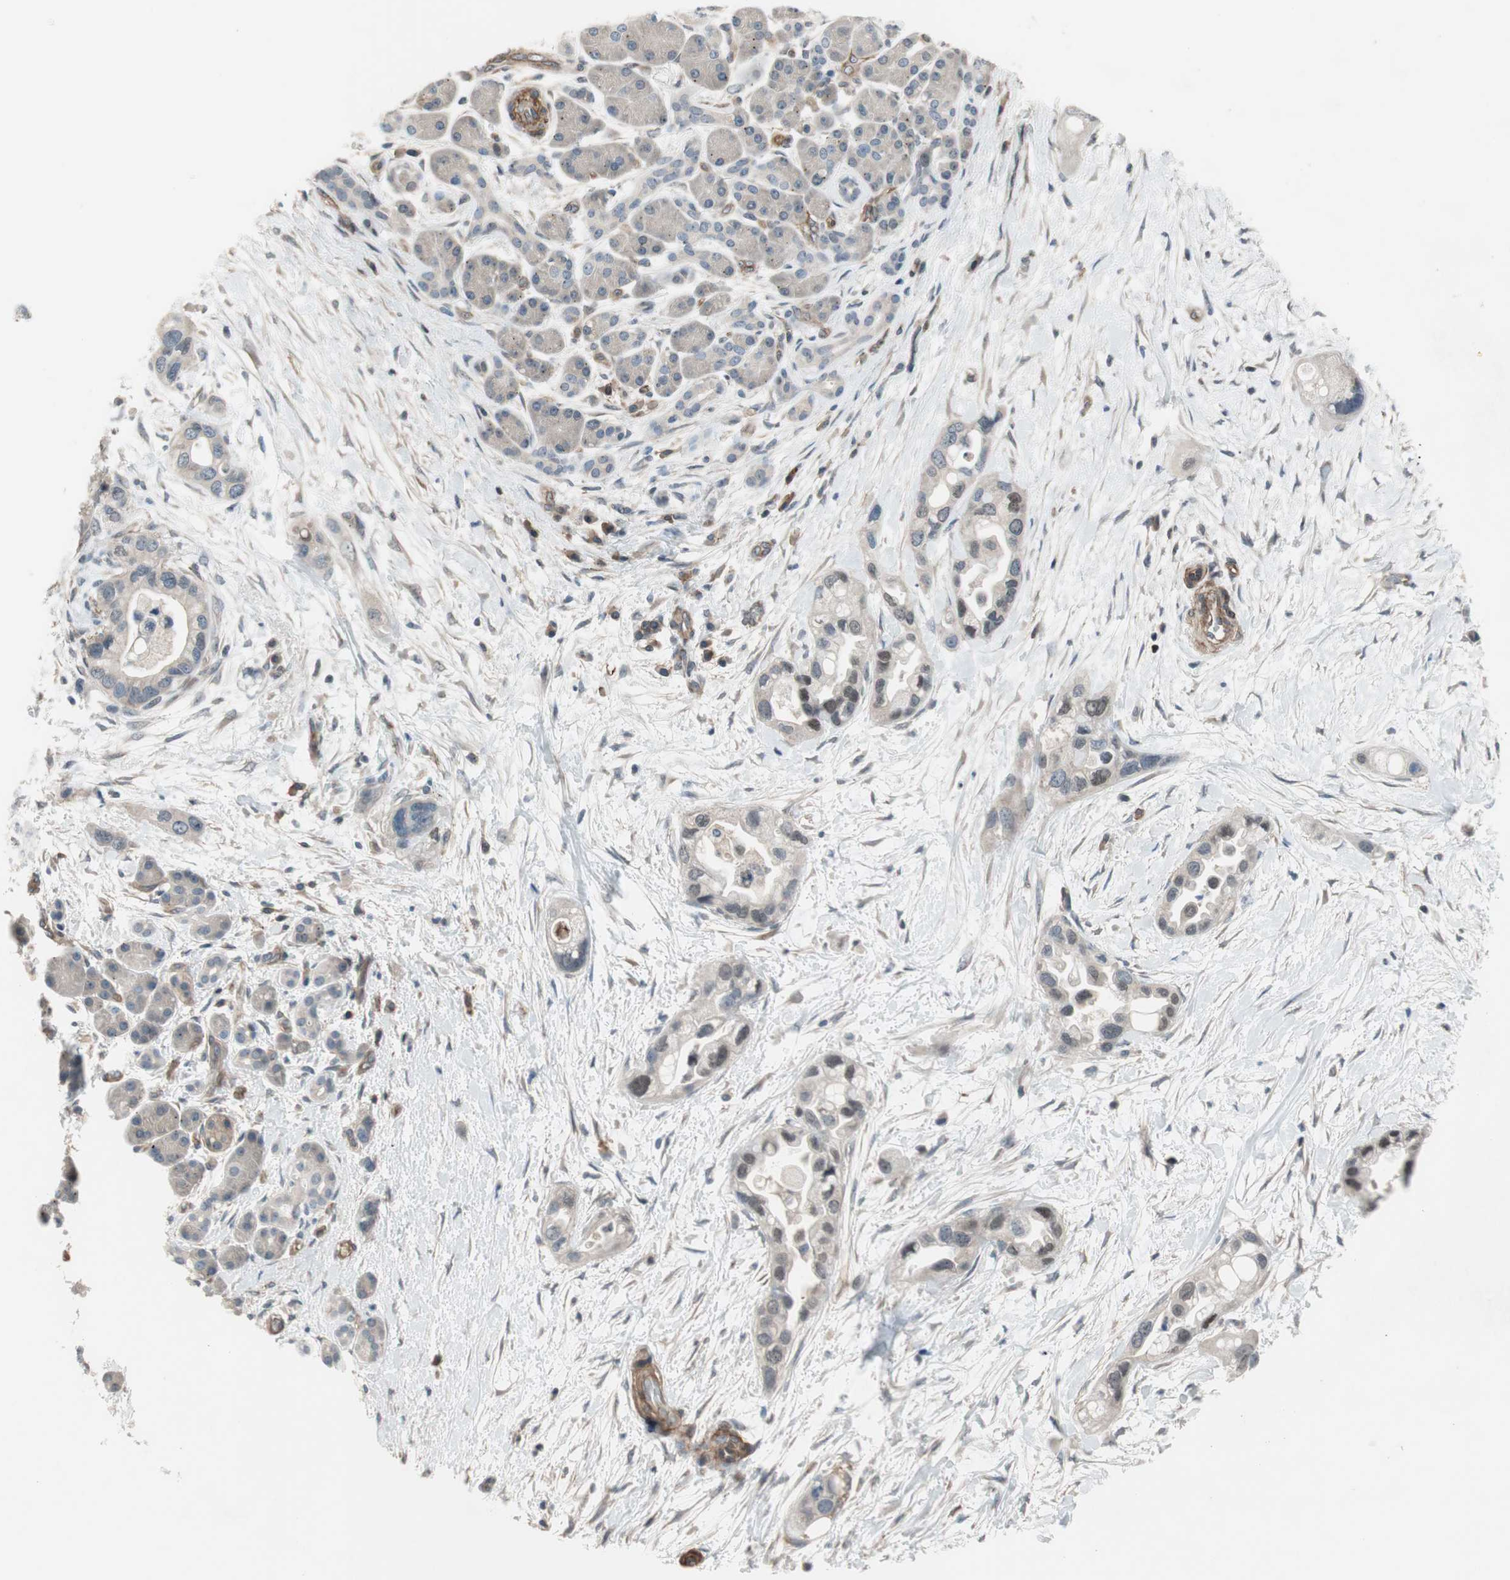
{"staining": {"intensity": "moderate", "quantity": "<25%", "location": "nuclear"}, "tissue": "pancreatic cancer", "cell_type": "Tumor cells", "image_type": "cancer", "snomed": [{"axis": "morphology", "description": "Adenocarcinoma, NOS"}, {"axis": "topography", "description": "Pancreas"}], "caption": "An immunohistochemistry (IHC) histopathology image of neoplastic tissue is shown. Protein staining in brown shows moderate nuclear positivity in adenocarcinoma (pancreatic) within tumor cells. (IHC, brightfield microscopy, high magnification).", "gene": "GRHL1", "patient": {"sex": "female", "age": 77}}